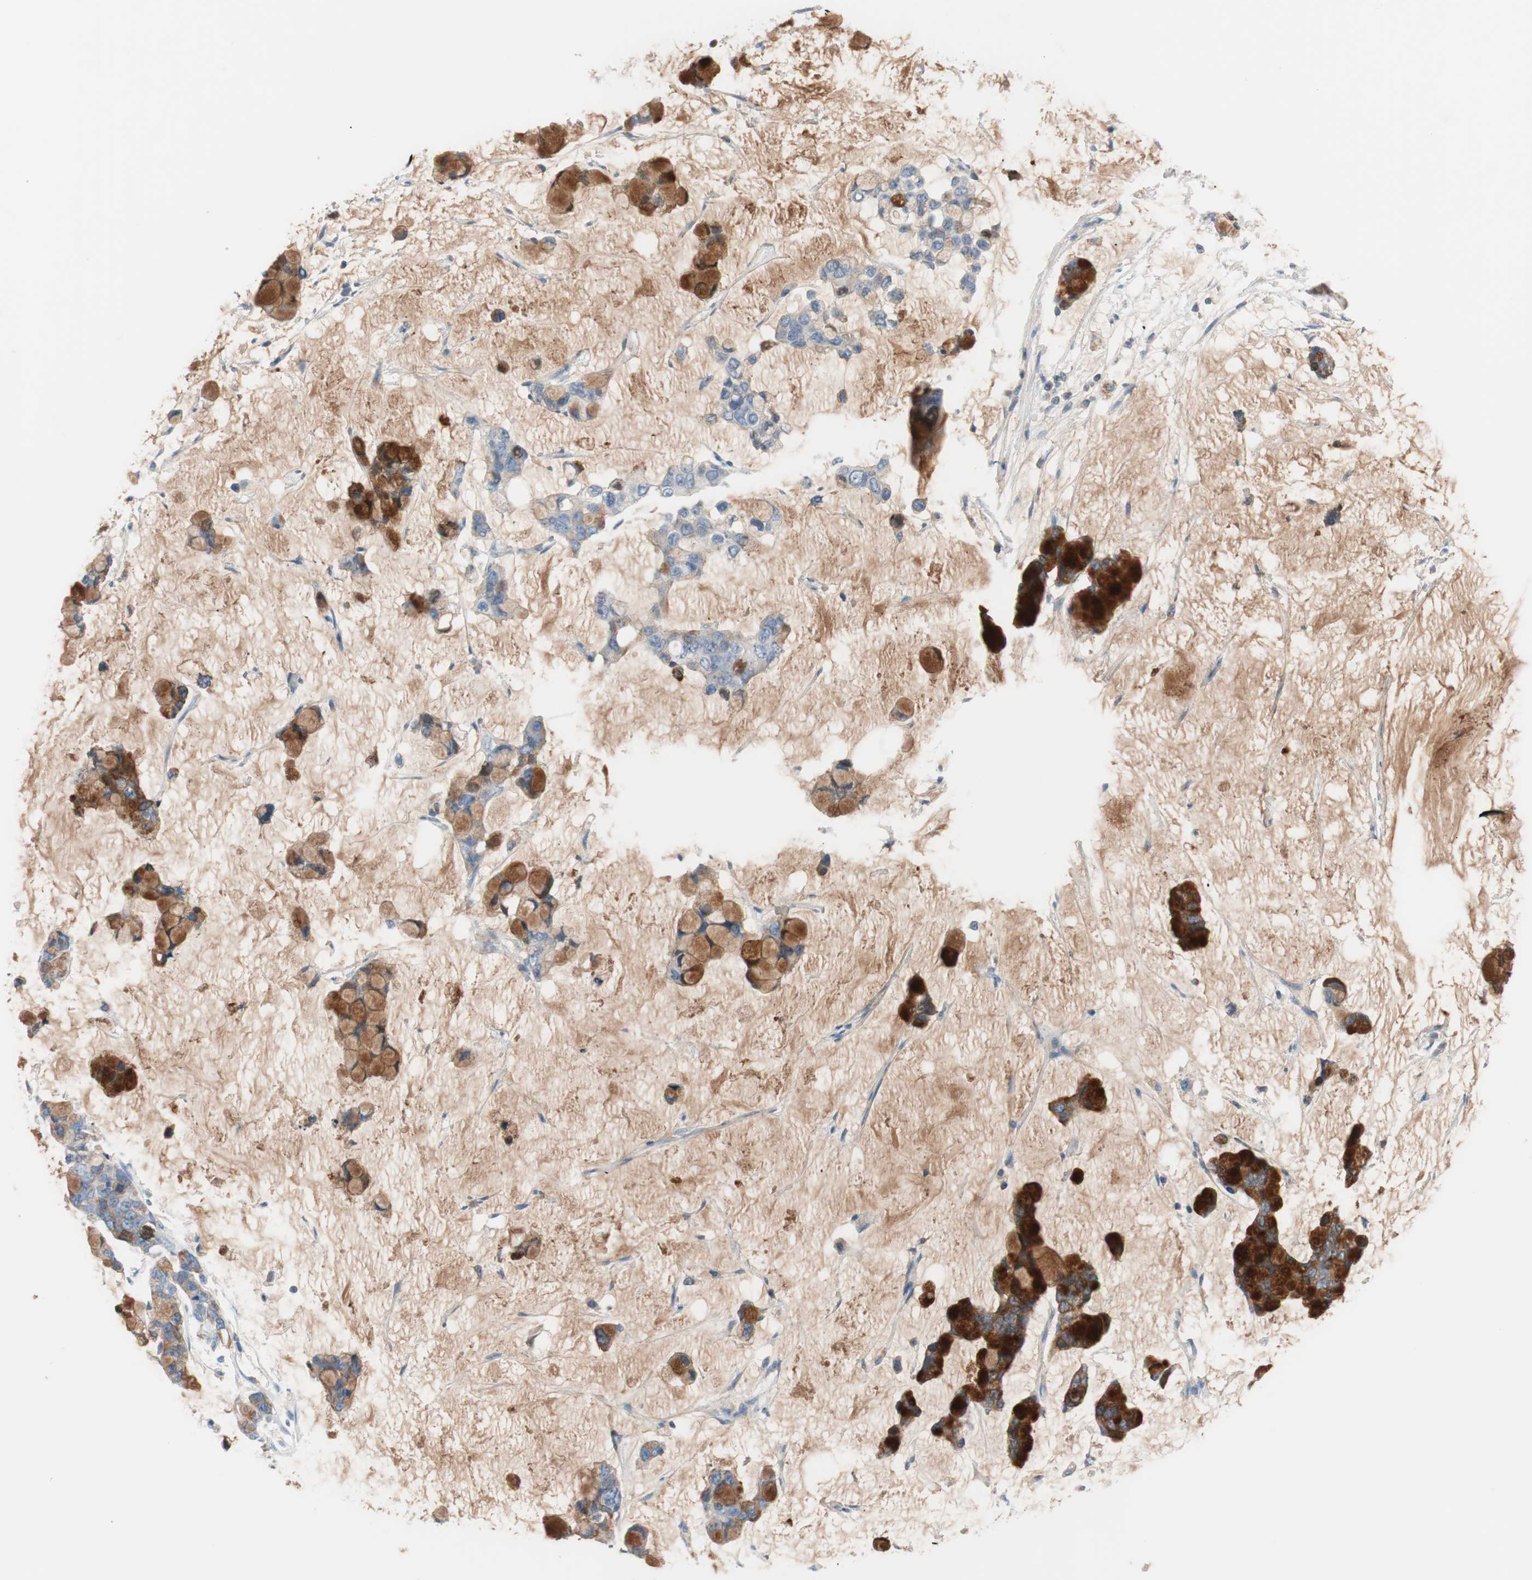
{"staining": {"intensity": "moderate", "quantity": "25%-75%", "location": "cytoplasmic/membranous"}, "tissue": "stomach cancer", "cell_type": "Tumor cells", "image_type": "cancer", "snomed": [{"axis": "morphology", "description": "Adenocarcinoma, NOS"}, {"axis": "topography", "description": "Stomach, lower"}], "caption": "A high-resolution micrograph shows immunohistochemistry staining of stomach cancer (adenocarcinoma), which exhibits moderate cytoplasmic/membranous positivity in about 25%-75% of tumor cells.", "gene": "RBP4", "patient": {"sex": "male", "age": 84}}